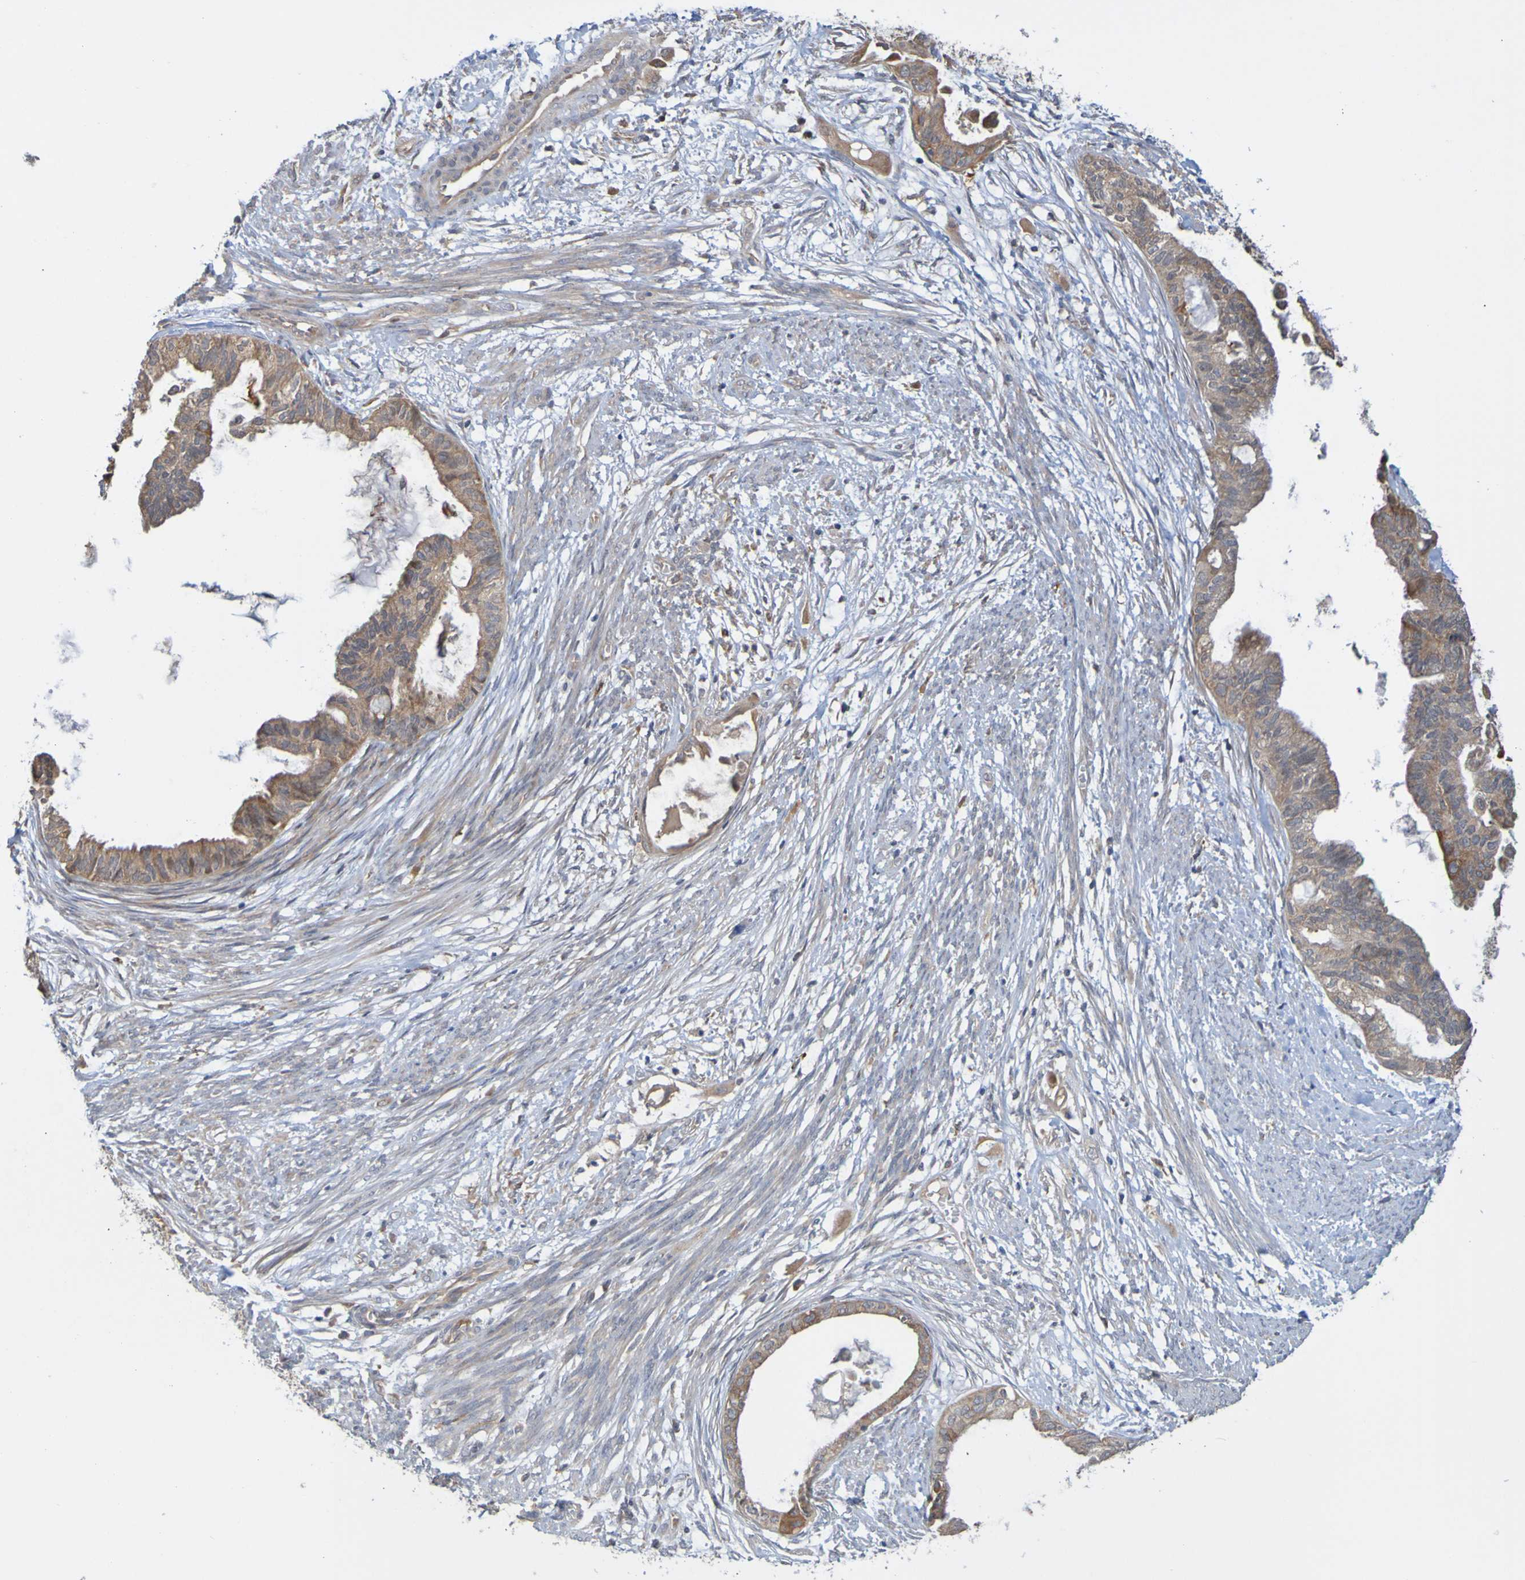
{"staining": {"intensity": "moderate", "quantity": ">75%", "location": "cytoplasmic/membranous"}, "tissue": "cervical cancer", "cell_type": "Tumor cells", "image_type": "cancer", "snomed": [{"axis": "morphology", "description": "Normal tissue, NOS"}, {"axis": "morphology", "description": "Adenocarcinoma, NOS"}, {"axis": "topography", "description": "Cervix"}, {"axis": "topography", "description": "Endometrium"}], "caption": "Protein staining of cervical cancer (adenocarcinoma) tissue demonstrates moderate cytoplasmic/membranous expression in approximately >75% of tumor cells.", "gene": "NAV2", "patient": {"sex": "female", "age": 86}}